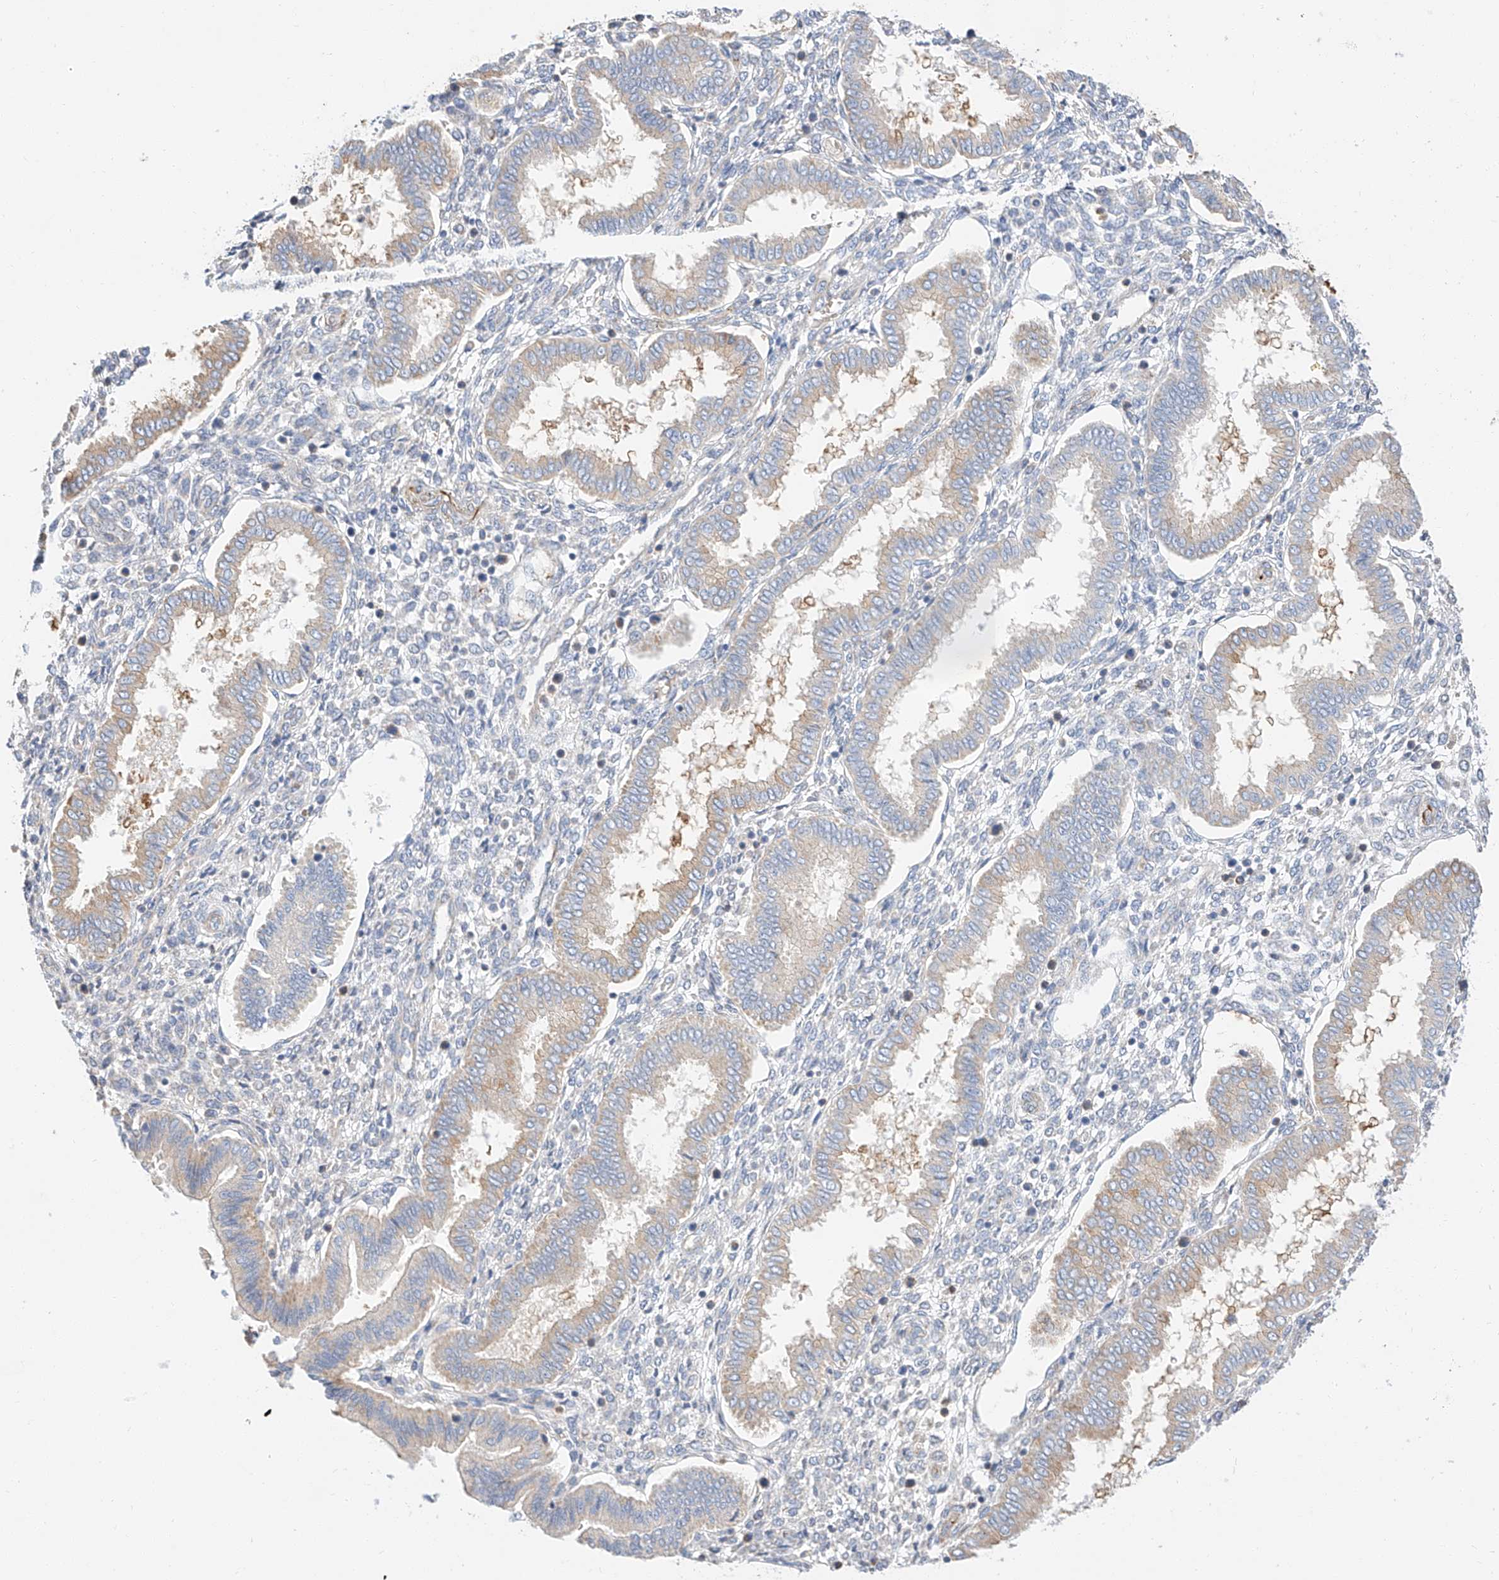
{"staining": {"intensity": "negative", "quantity": "none", "location": "none"}, "tissue": "endometrium", "cell_type": "Cells in endometrial stroma", "image_type": "normal", "snomed": [{"axis": "morphology", "description": "Normal tissue, NOS"}, {"axis": "topography", "description": "Endometrium"}], "caption": "Immunohistochemistry (IHC) photomicrograph of unremarkable endometrium: human endometrium stained with DAB (3,3'-diaminobenzidine) reveals no significant protein positivity in cells in endometrial stroma.", "gene": "GLMN", "patient": {"sex": "female", "age": 24}}